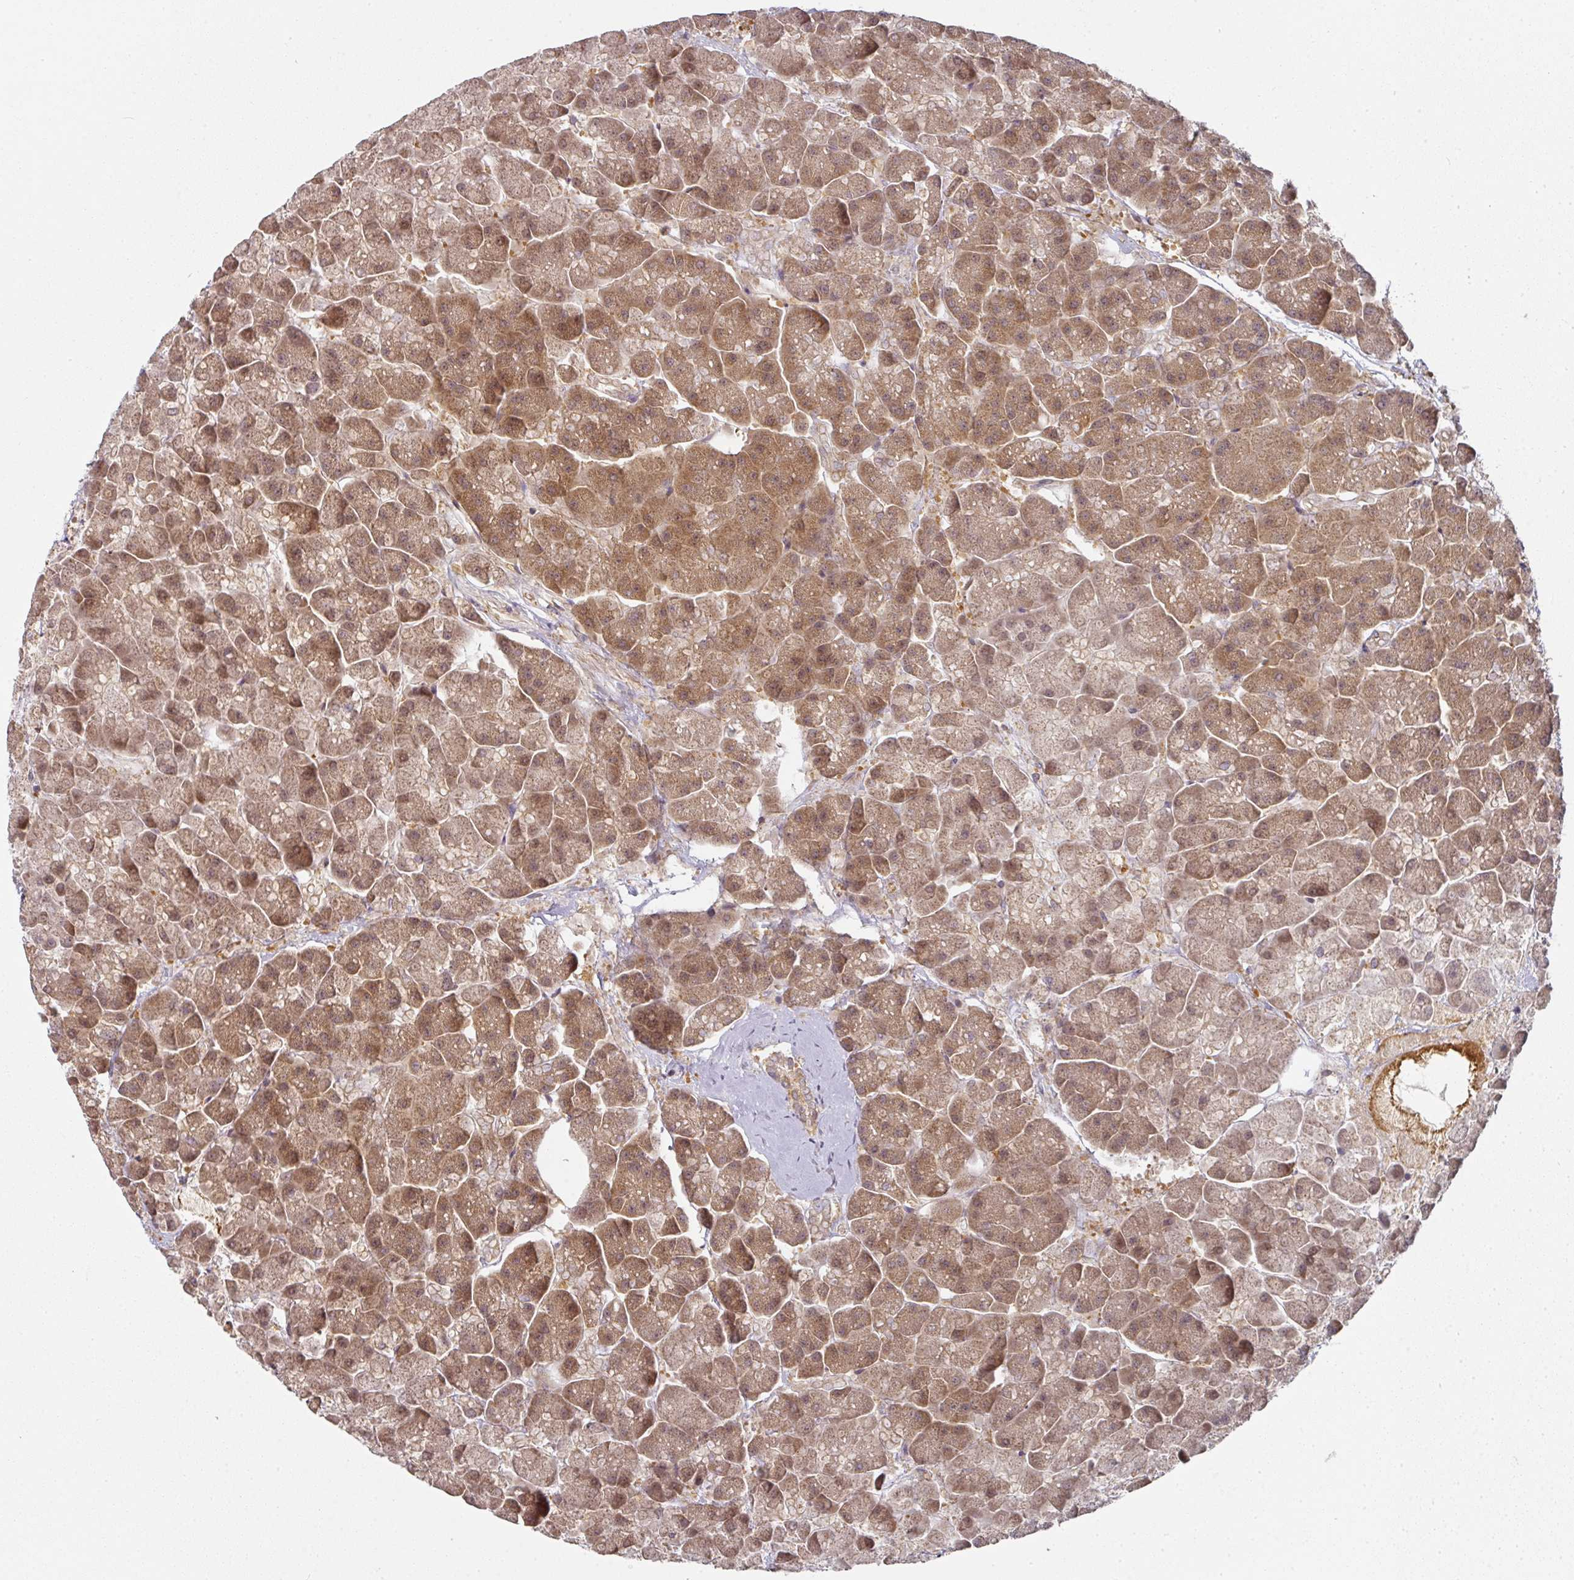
{"staining": {"intensity": "moderate", "quantity": ">75%", "location": "cytoplasmic/membranous,nuclear"}, "tissue": "pancreas", "cell_type": "Exocrine glandular cells", "image_type": "normal", "snomed": [{"axis": "morphology", "description": "Normal tissue, NOS"}, {"axis": "topography", "description": "Pancreas"}, {"axis": "topography", "description": "Peripheral nerve tissue"}], "caption": "A brown stain highlights moderate cytoplasmic/membranous,nuclear expression of a protein in exocrine glandular cells of unremarkable pancreas.", "gene": "MAP2K2", "patient": {"sex": "male", "age": 54}}